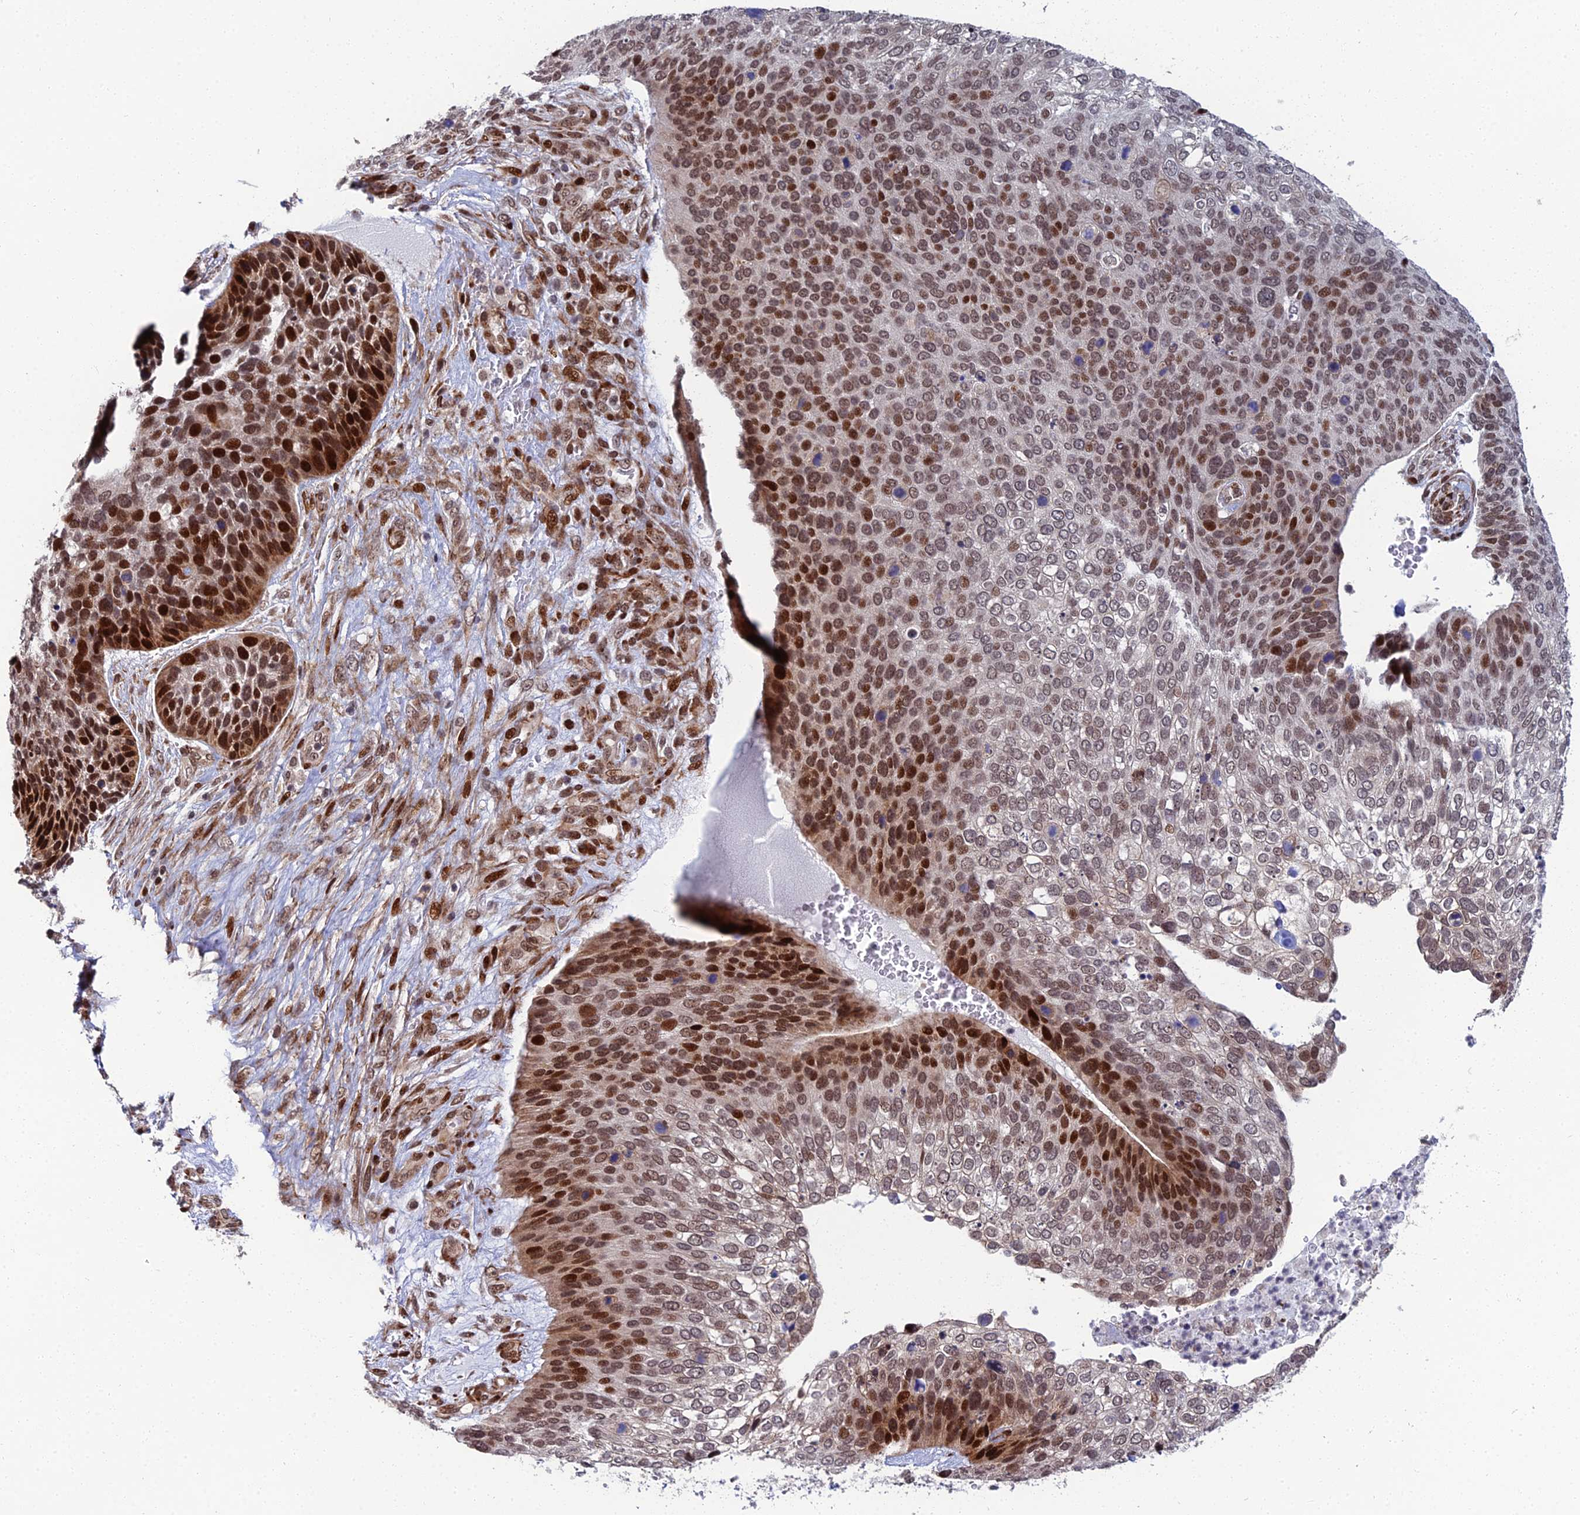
{"staining": {"intensity": "strong", "quantity": "25%-75%", "location": "nuclear"}, "tissue": "skin cancer", "cell_type": "Tumor cells", "image_type": "cancer", "snomed": [{"axis": "morphology", "description": "Basal cell carcinoma"}, {"axis": "topography", "description": "Skin"}], "caption": "Immunohistochemistry image of human skin cancer (basal cell carcinoma) stained for a protein (brown), which shows high levels of strong nuclear expression in approximately 25%-75% of tumor cells.", "gene": "ZNF668", "patient": {"sex": "female", "age": 74}}